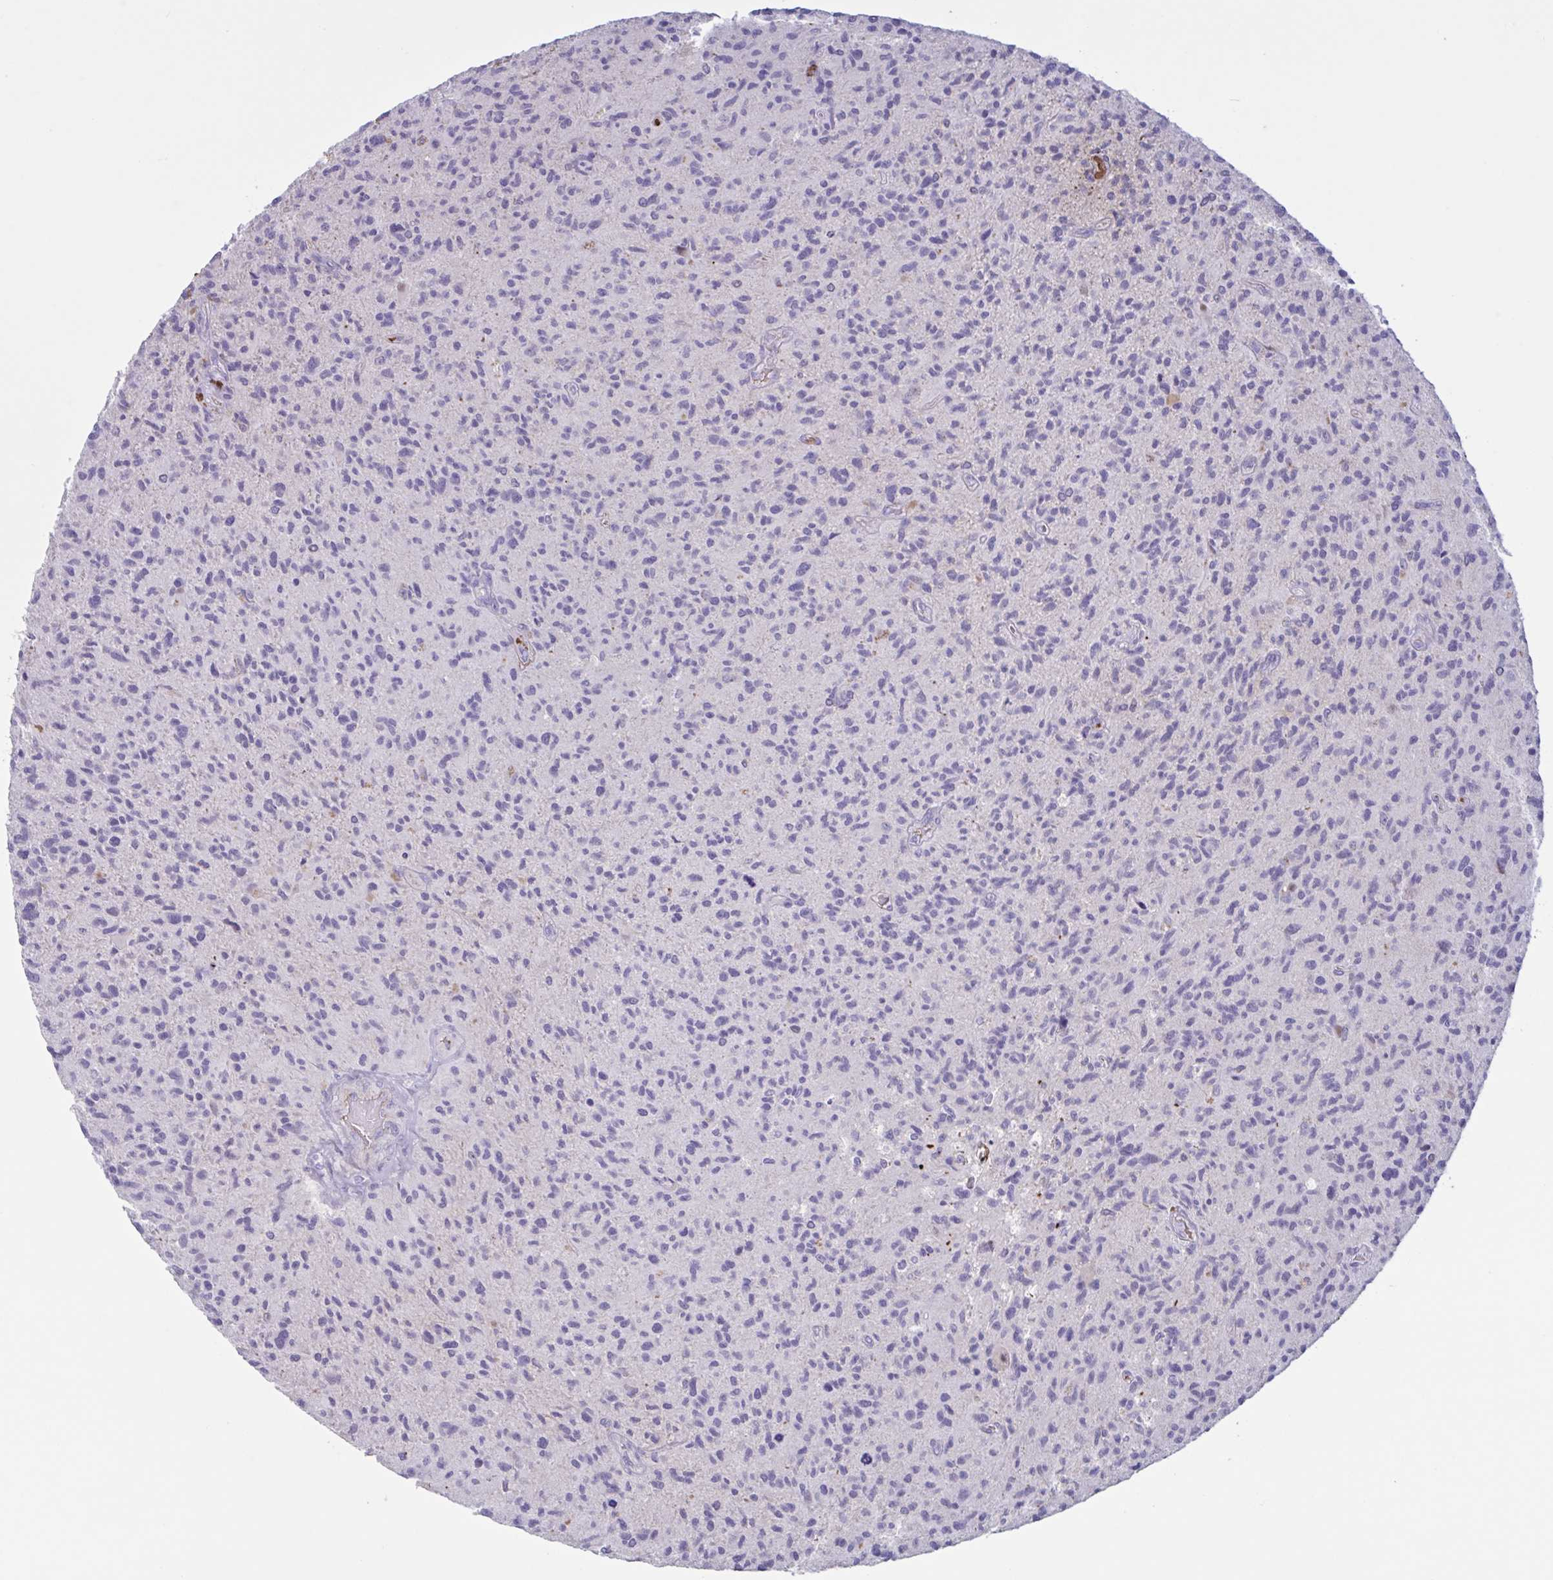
{"staining": {"intensity": "negative", "quantity": "none", "location": "none"}, "tissue": "glioma", "cell_type": "Tumor cells", "image_type": "cancer", "snomed": [{"axis": "morphology", "description": "Glioma, malignant, High grade"}, {"axis": "topography", "description": "Brain"}], "caption": "This is a image of immunohistochemistry (IHC) staining of glioma, which shows no positivity in tumor cells. Brightfield microscopy of immunohistochemistry (IHC) stained with DAB (3,3'-diaminobenzidine) (brown) and hematoxylin (blue), captured at high magnification.", "gene": "IL1R1", "patient": {"sex": "female", "age": 70}}